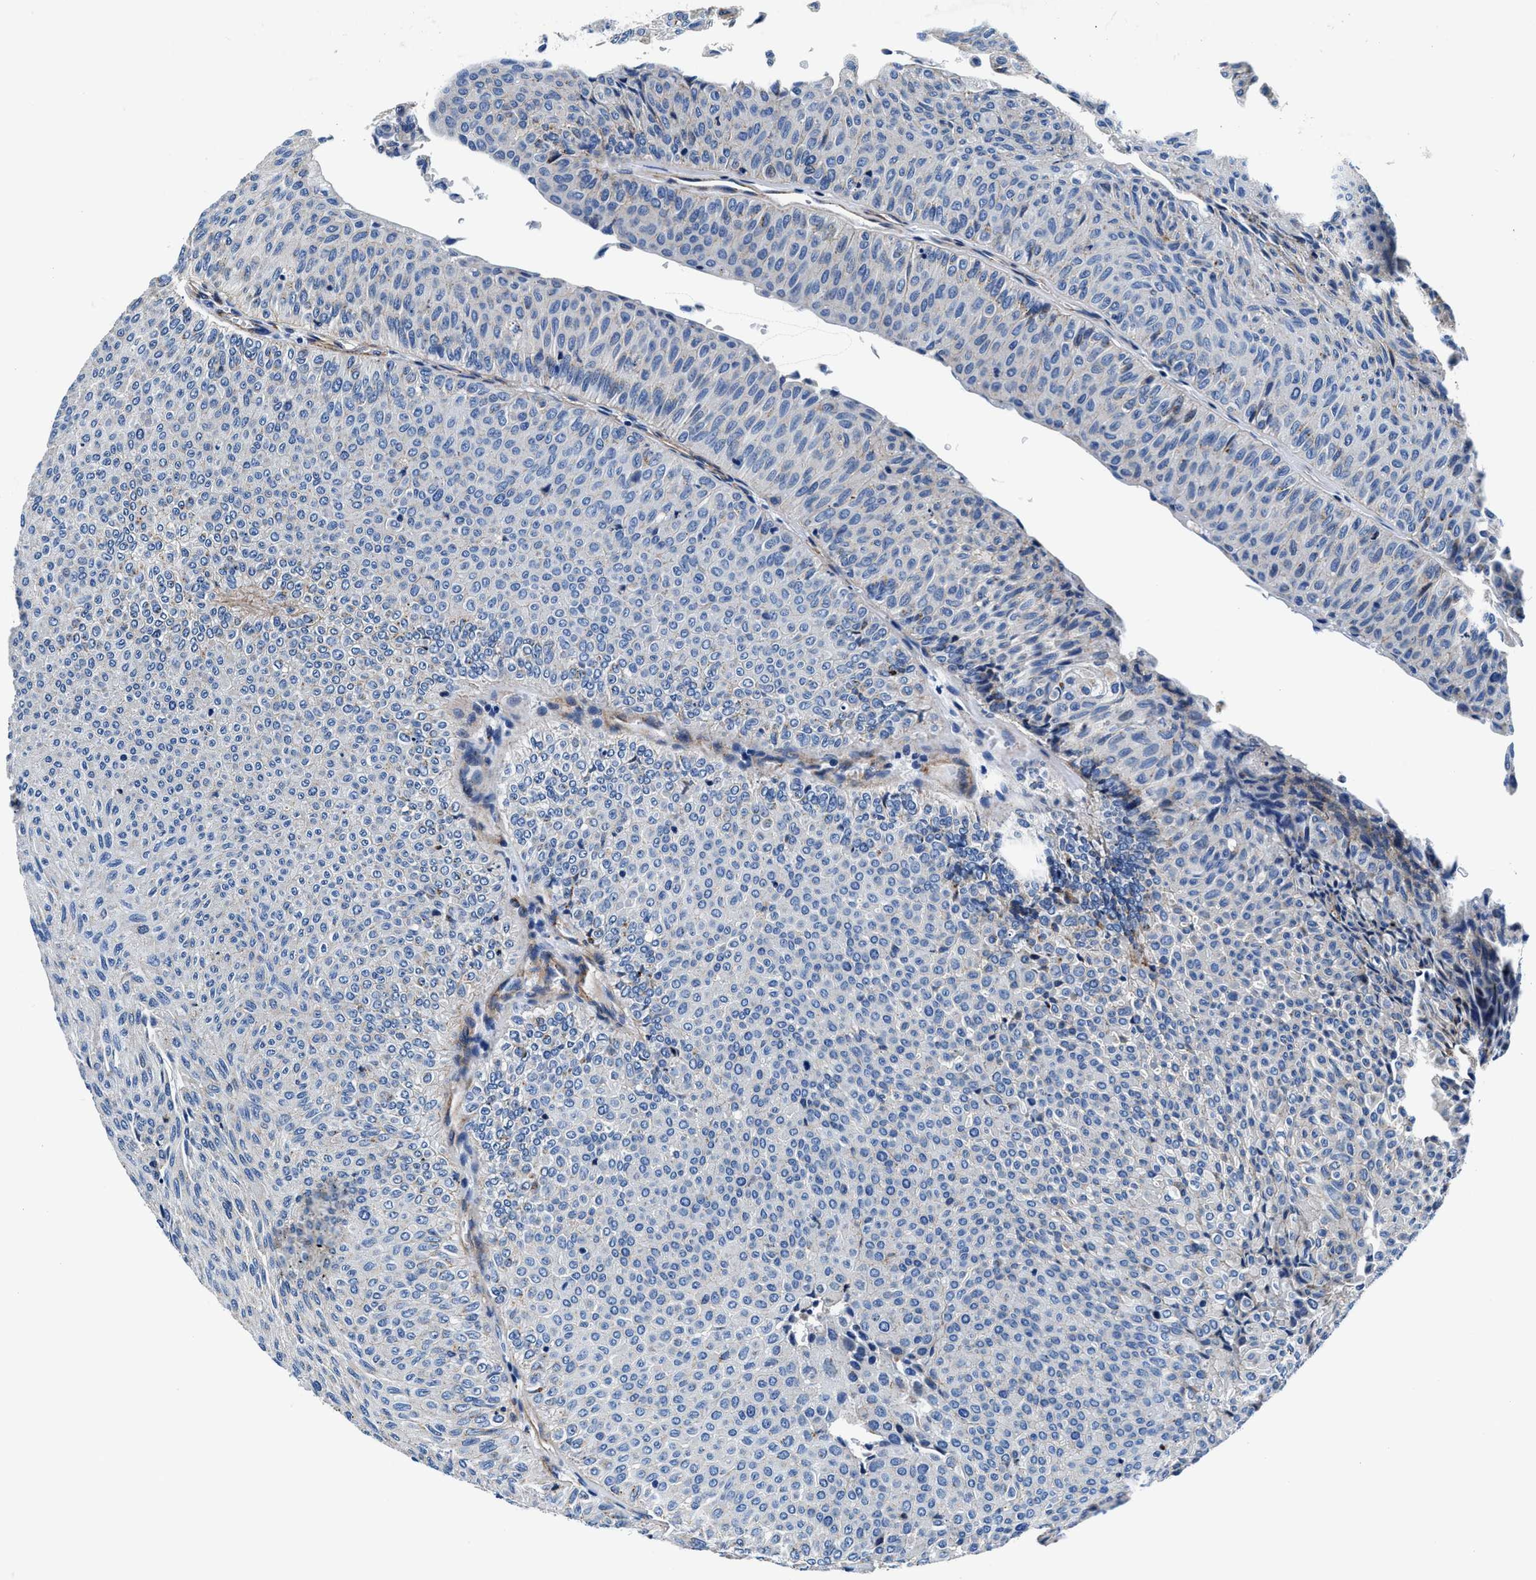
{"staining": {"intensity": "negative", "quantity": "none", "location": "none"}, "tissue": "urothelial cancer", "cell_type": "Tumor cells", "image_type": "cancer", "snomed": [{"axis": "morphology", "description": "Urothelial carcinoma, Low grade"}, {"axis": "topography", "description": "Urinary bladder"}], "caption": "Low-grade urothelial carcinoma stained for a protein using immunohistochemistry displays no expression tumor cells.", "gene": "DAG1", "patient": {"sex": "male", "age": 78}}